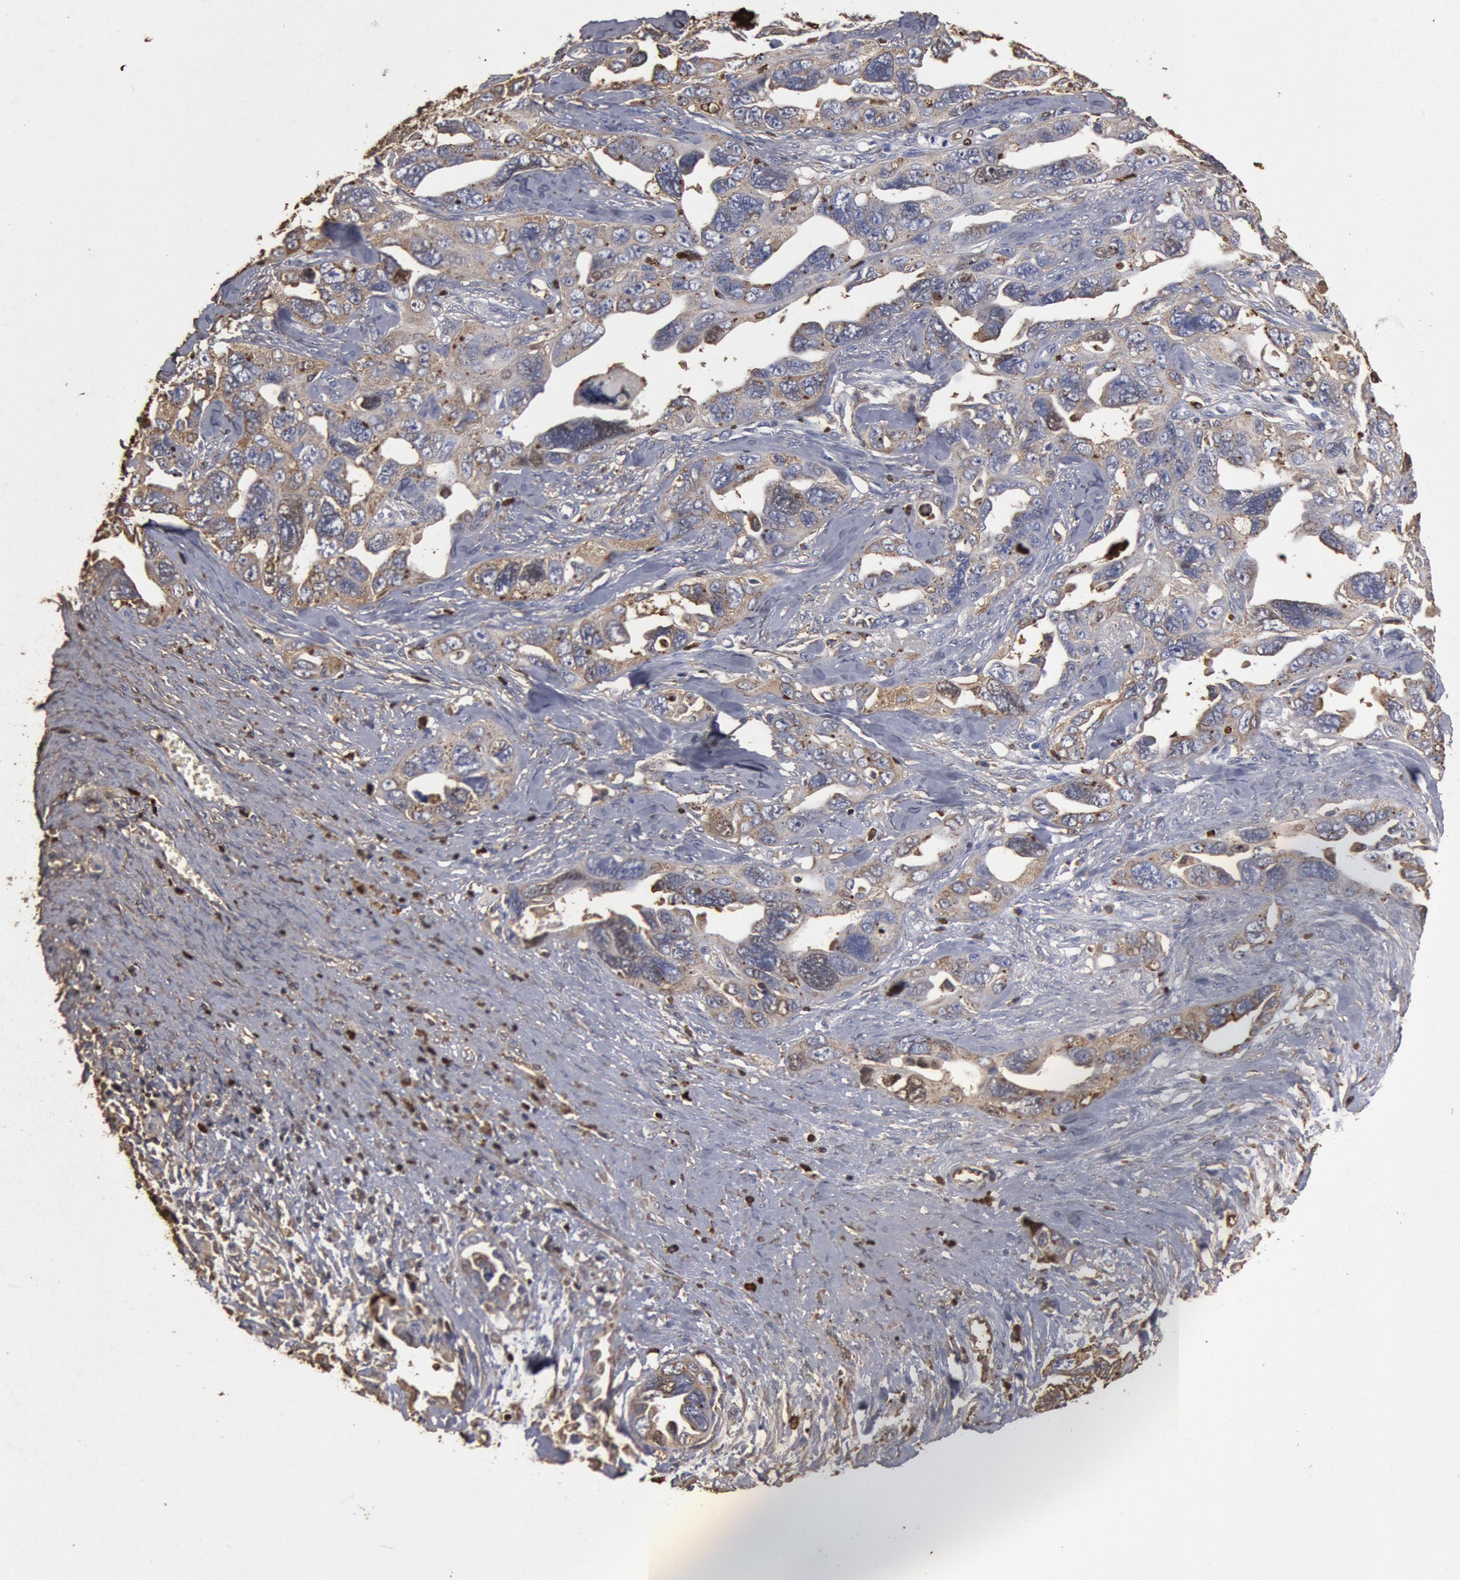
{"staining": {"intensity": "moderate", "quantity": ">75%", "location": "cytoplasmic/membranous"}, "tissue": "ovarian cancer", "cell_type": "Tumor cells", "image_type": "cancer", "snomed": [{"axis": "morphology", "description": "Cystadenocarcinoma, serous, NOS"}, {"axis": "topography", "description": "Ovary"}], "caption": "Immunohistochemistry (IHC) of human serous cystadenocarcinoma (ovarian) exhibits medium levels of moderate cytoplasmic/membranous expression in approximately >75% of tumor cells.", "gene": "FOXA2", "patient": {"sex": "female", "age": 63}}